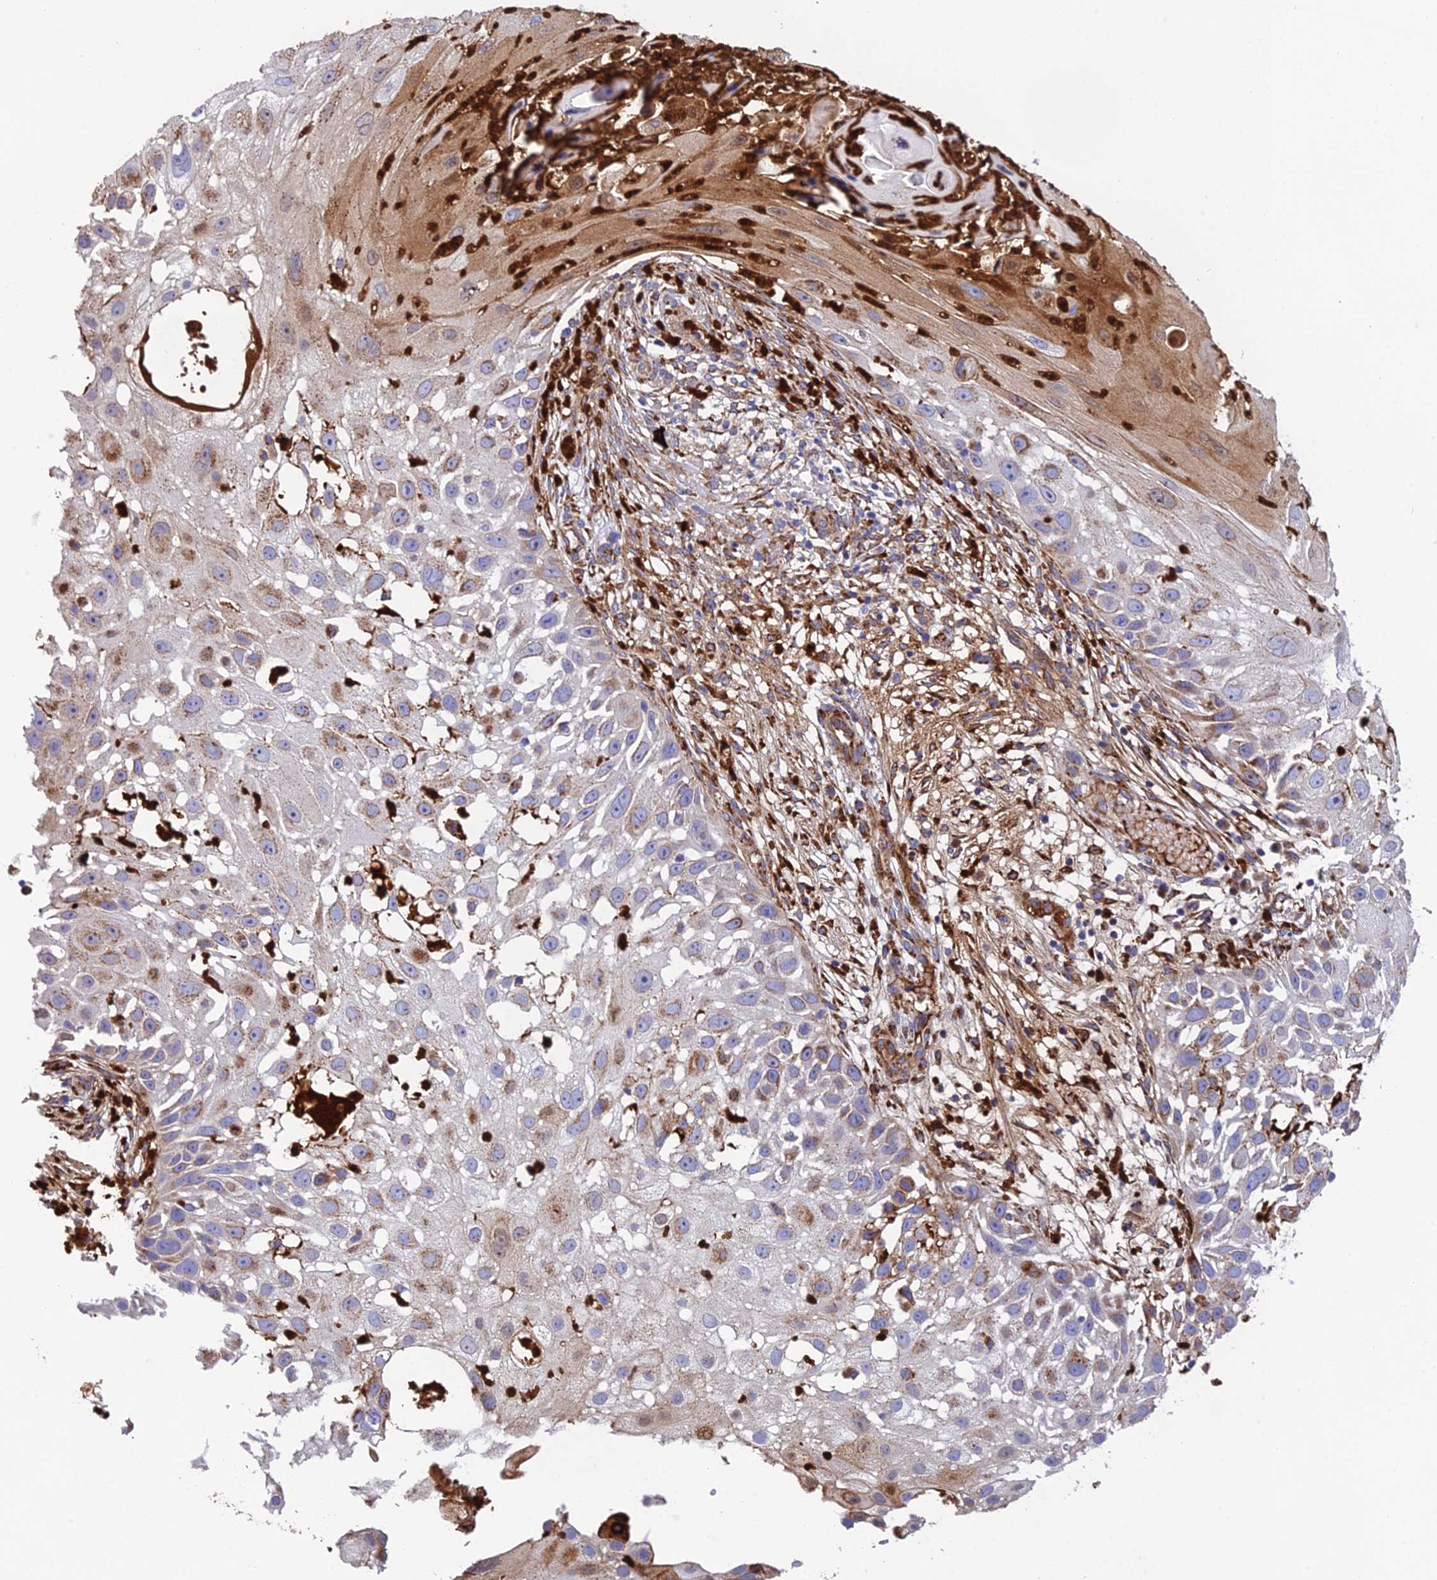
{"staining": {"intensity": "moderate", "quantity": "<25%", "location": "cytoplasmic/membranous"}, "tissue": "skin cancer", "cell_type": "Tumor cells", "image_type": "cancer", "snomed": [{"axis": "morphology", "description": "Squamous cell carcinoma, NOS"}, {"axis": "topography", "description": "Skin"}], "caption": "There is low levels of moderate cytoplasmic/membranous expression in tumor cells of skin cancer, as demonstrated by immunohistochemical staining (brown color).", "gene": "CPSF4L", "patient": {"sex": "female", "age": 44}}